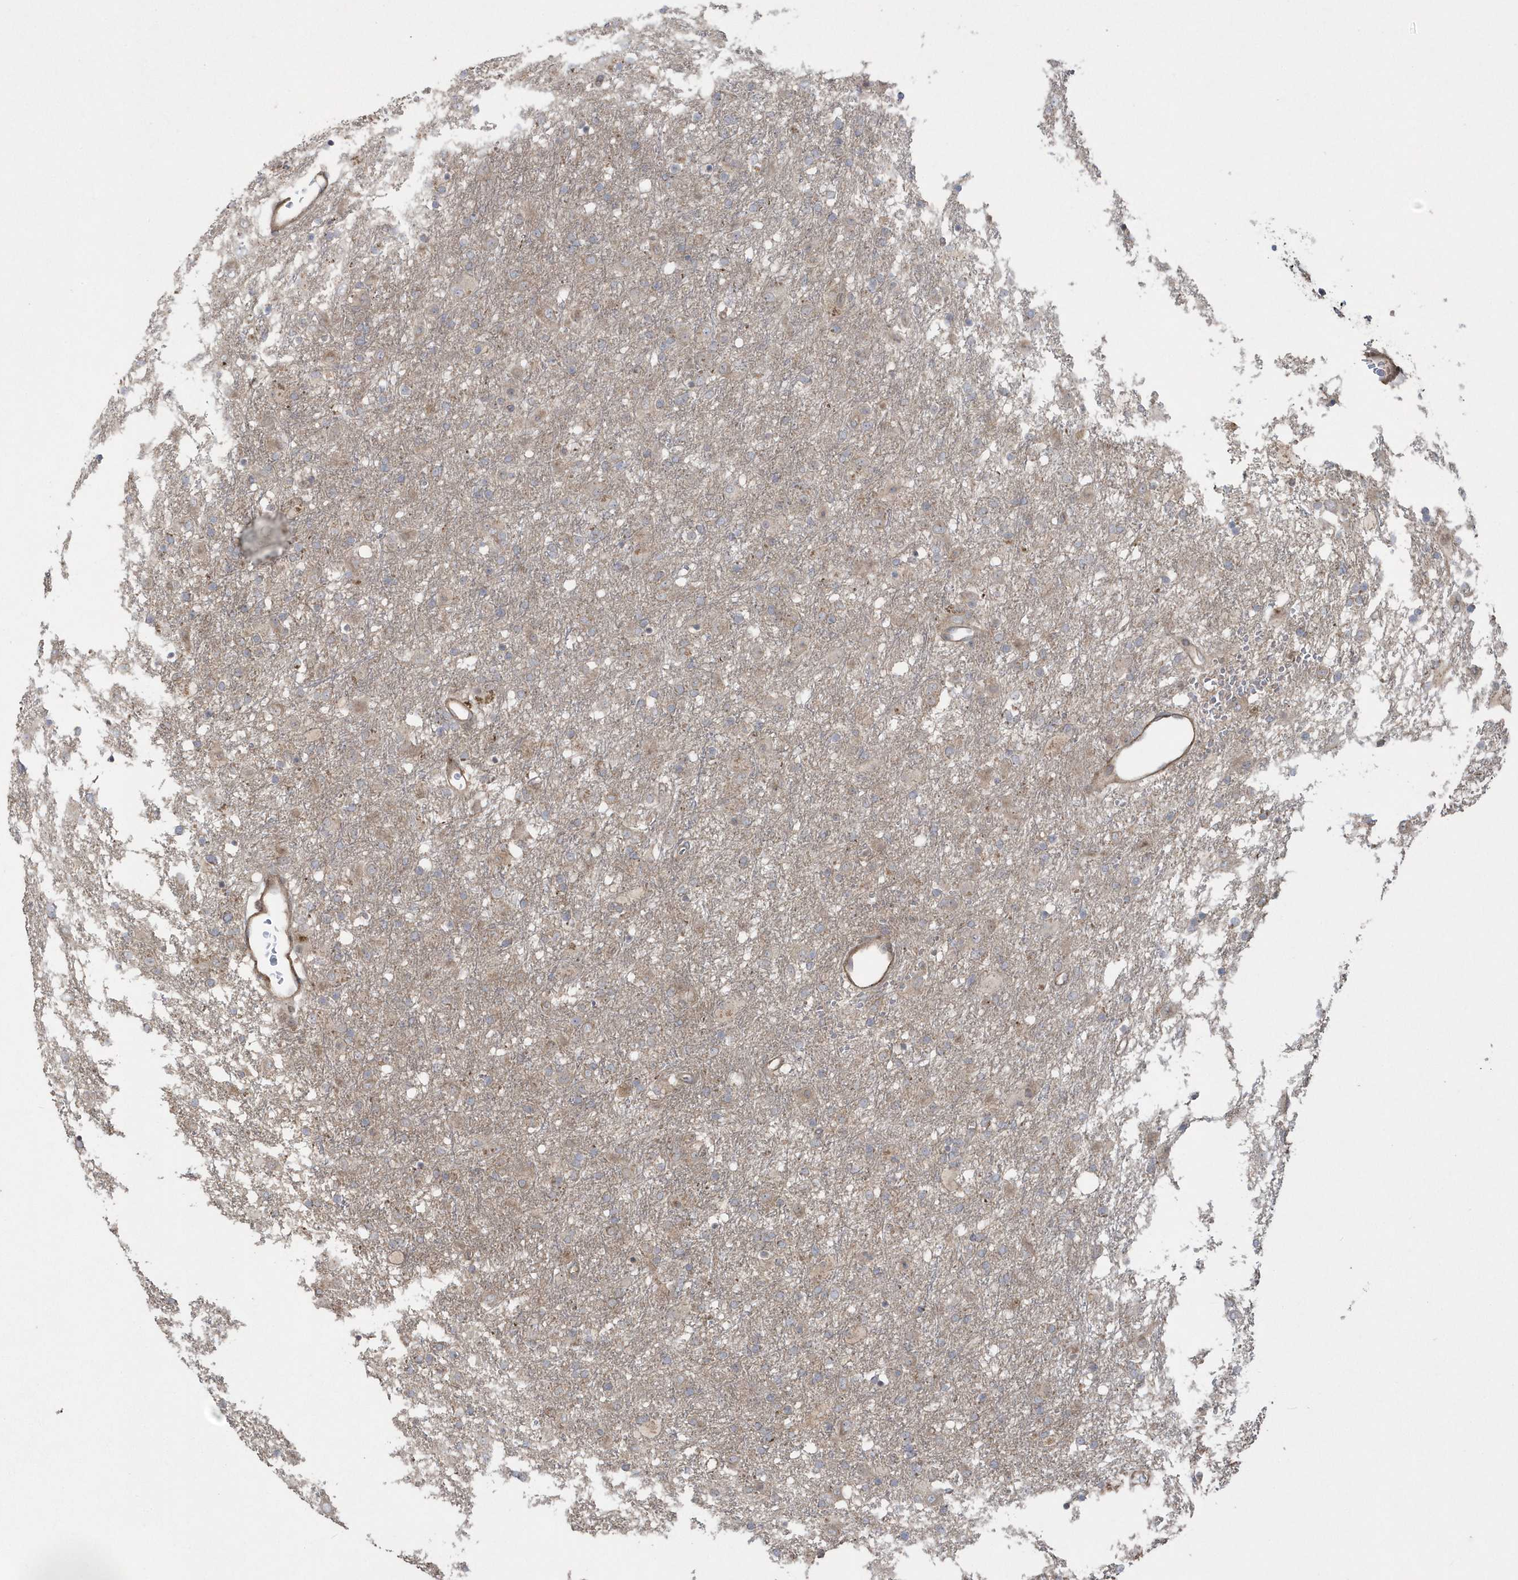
{"staining": {"intensity": "weak", "quantity": "25%-75%", "location": "cytoplasmic/membranous"}, "tissue": "glioma", "cell_type": "Tumor cells", "image_type": "cancer", "snomed": [{"axis": "morphology", "description": "Glioma, malignant, Low grade"}, {"axis": "topography", "description": "Brain"}], "caption": "Protein staining of low-grade glioma (malignant) tissue reveals weak cytoplasmic/membranous staining in approximately 25%-75% of tumor cells.", "gene": "ARMC8", "patient": {"sex": "male", "age": 65}}